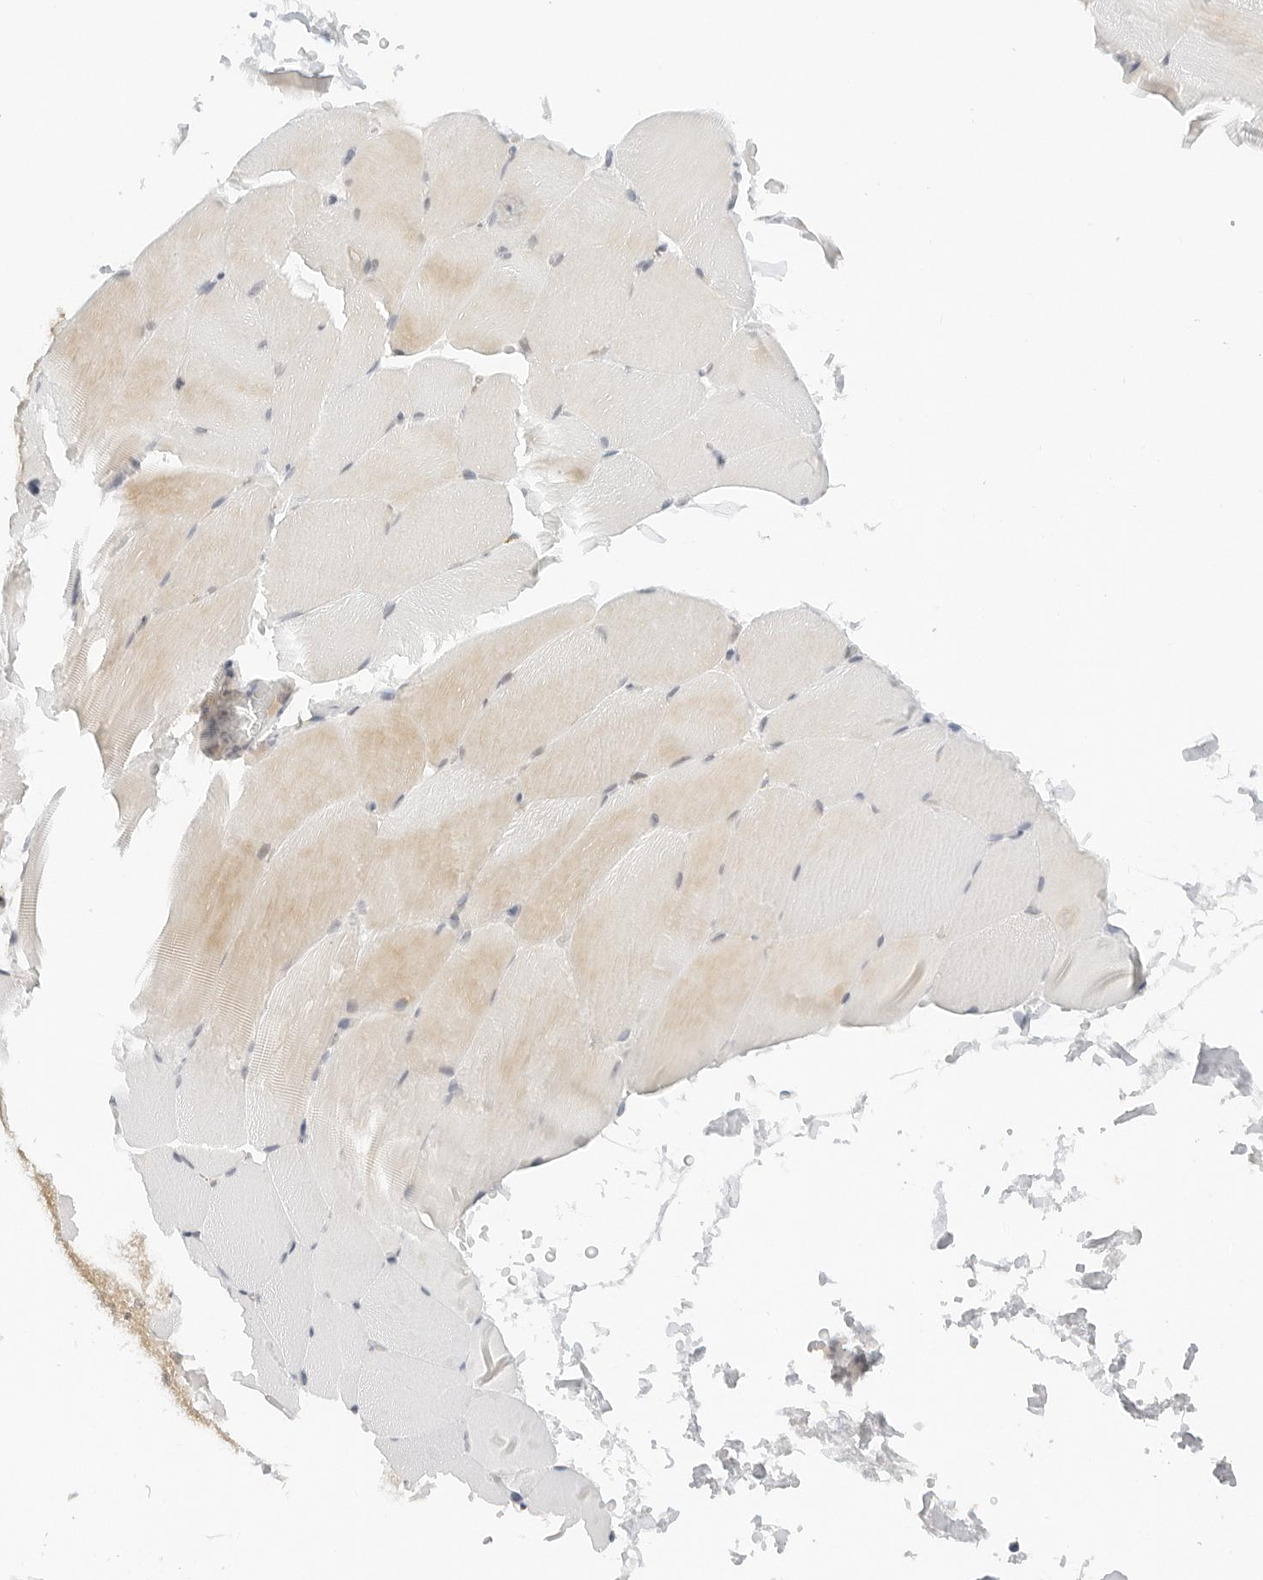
{"staining": {"intensity": "weak", "quantity": "25%-75%", "location": "cytoplasmic/membranous"}, "tissue": "skeletal muscle", "cell_type": "Myocytes", "image_type": "normal", "snomed": [{"axis": "morphology", "description": "Normal tissue, NOS"}, {"axis": "topography", "description": "Skeletal muscle"}, {"axis": "topography", "description": "Parathyroid gland"}], "caption": "Myocytes display low levels of weak cytoplasmic/membranous expression in approximately 25%-75% of cells in unremarkable human skeletal muscle.", "gene": "NEO1", "patient": {"sex": "female", "age": 37}}